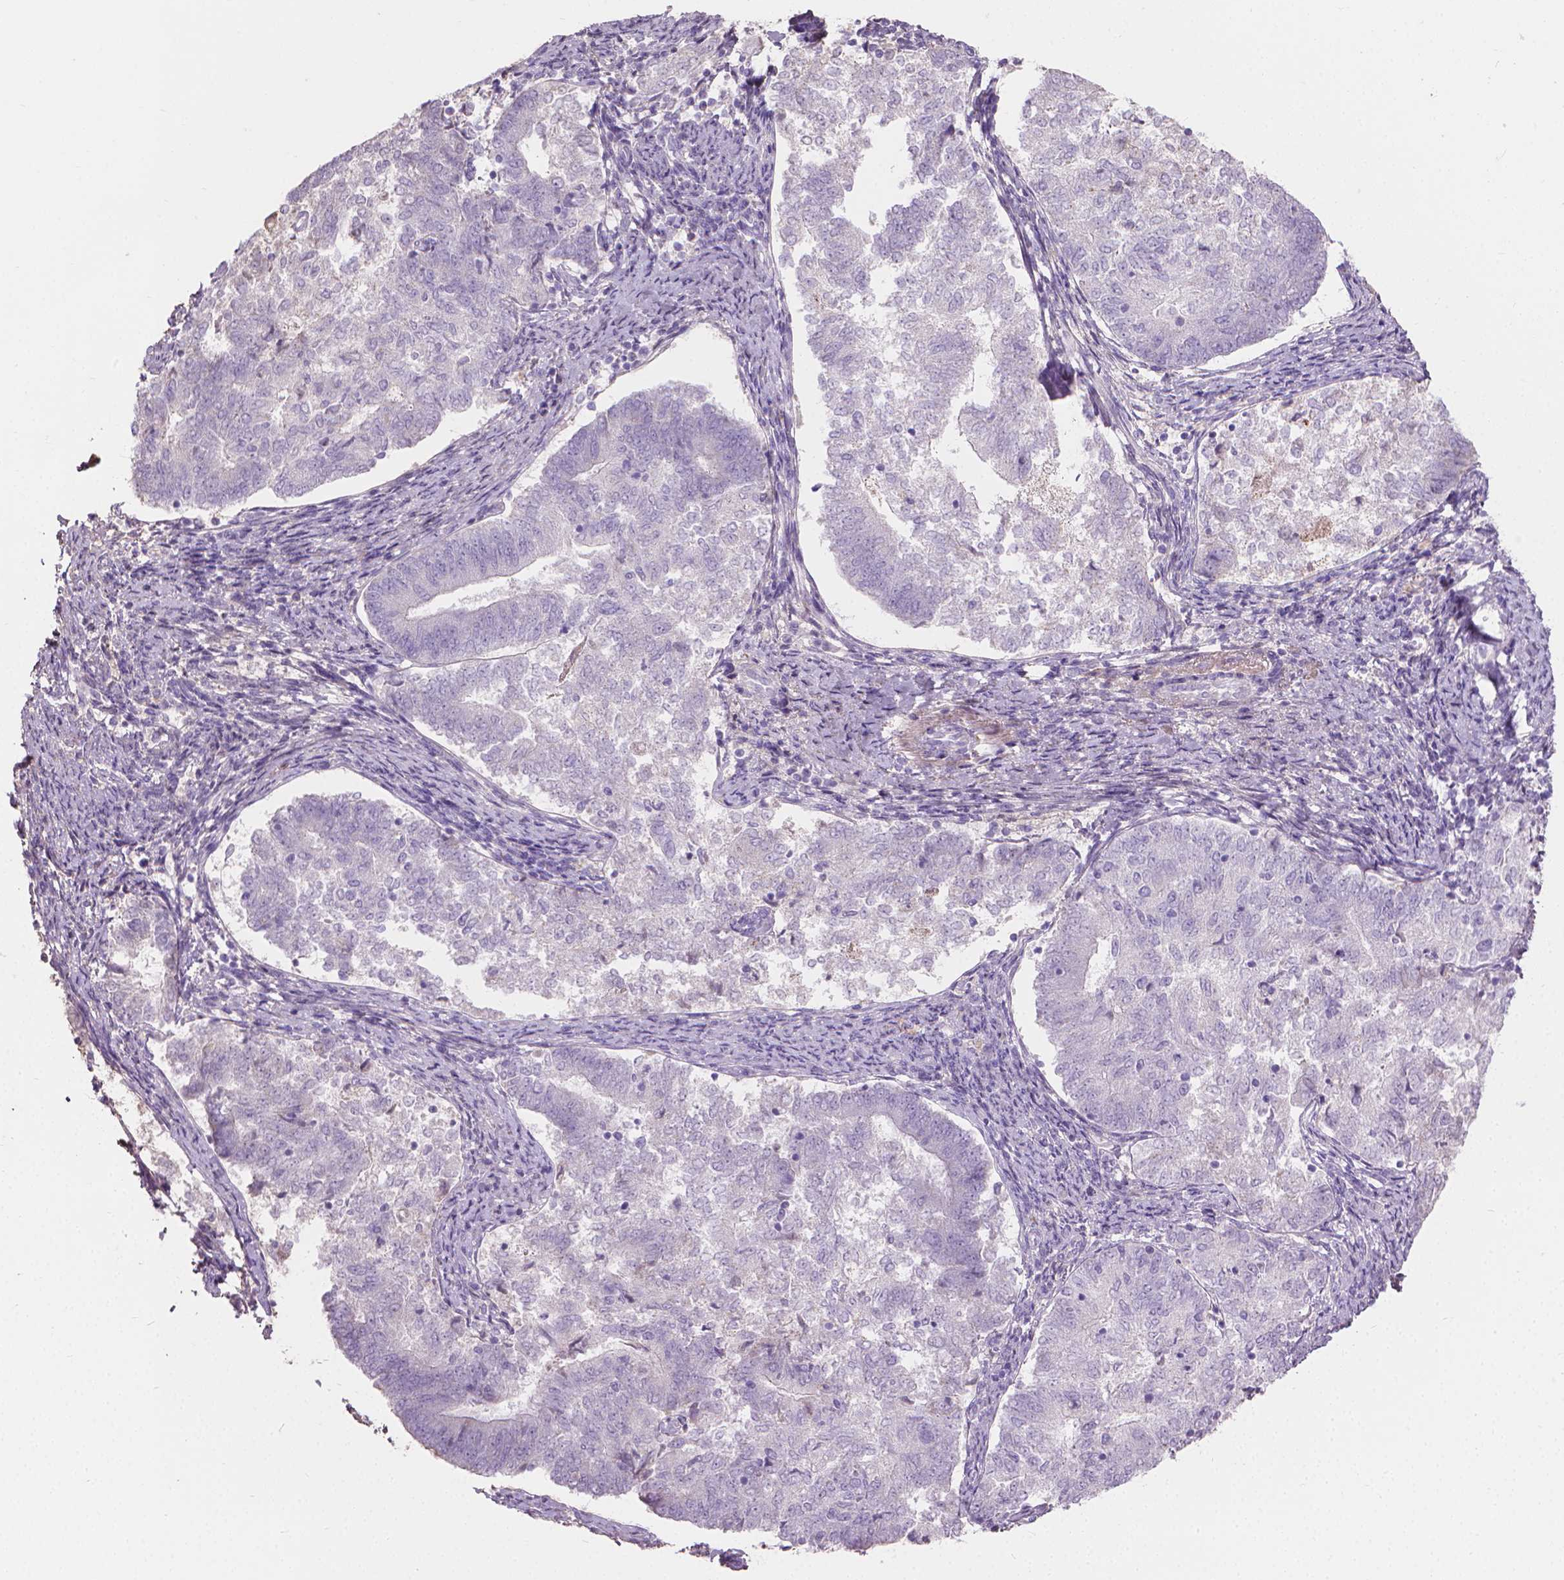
{"staining": {"intensity": "negative", "quantity": "none", "location": "none"}, "tissue": "endometrial cancer", "cell_type": "Tumor cells", "image_type": "cancer", "snomed": [{"axis": "morphology", "description": "Adenocarcinoma, NOS"}, {"axis": "topography", "description": "Endometrium"}], "caption": "There is no significant expression in tumor cells of endometrial cancer (adenocarcinoma). Brightfield microscopy of immunohistochemistry (IHC) stained with DAB (3,3'-diaminobenzidine) (brown) and hematoxylin (blue), captured at high magnification.", "gene": "CABCOCO1", "patient": {"sex": "female", "age": 65}}